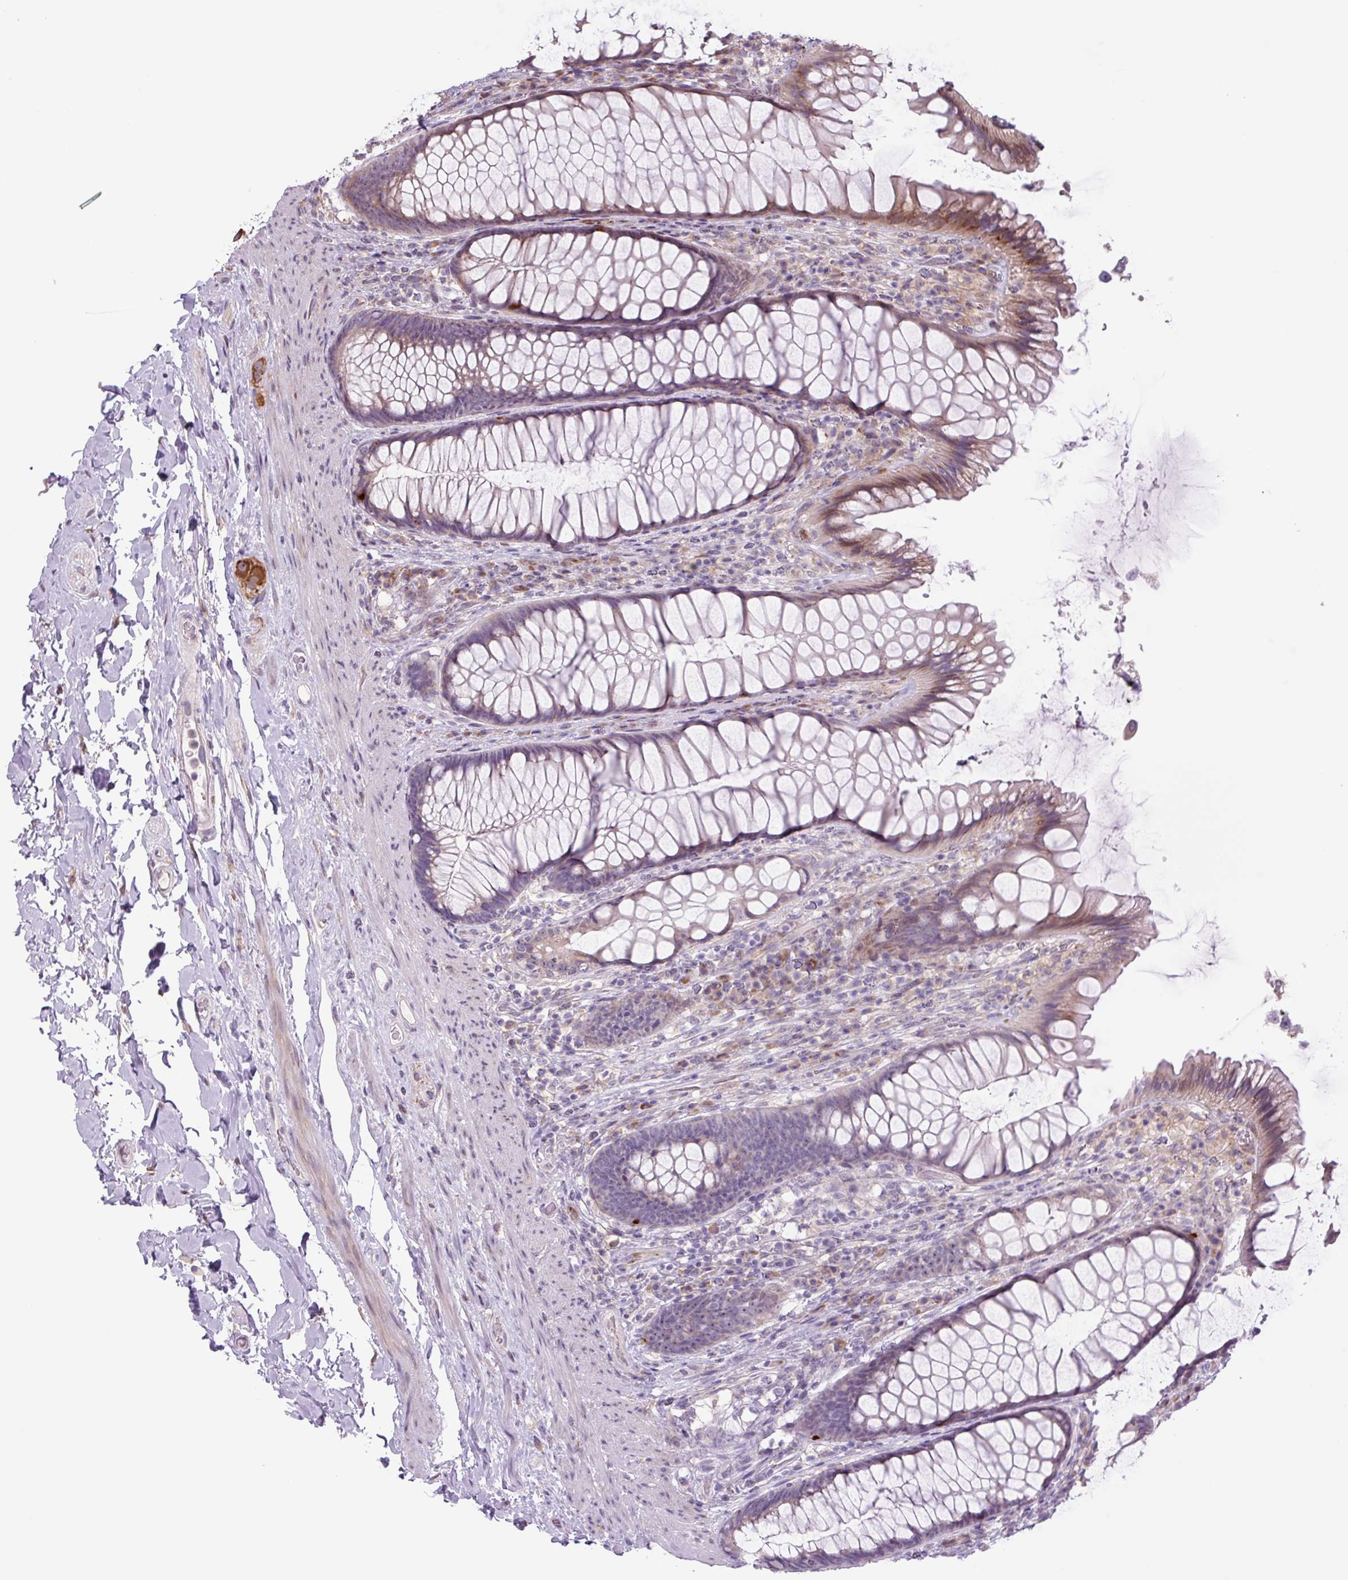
{"staining": {"intensity": "moderate", "quantity": "25%-75%", "location": "cytoplasmic/membranous"}, "tissue": "rectum", "cell_type": "Glandular cells", "image_type": "normal", "snomed": [{"axis": "morphology", "description": "Normal tissue, NOS"}, {"axis": "topography", "description": "Rectum"}], "caption": "Immunohistochemical staining of unremarkable rectum demonstrates medium levels of moderate cytoplasmic/membranous positivity in approximately 25%-75% of glandular cells.", "gene": "PLA2G4A", "patient": {"sex": "male", "age": 53}}